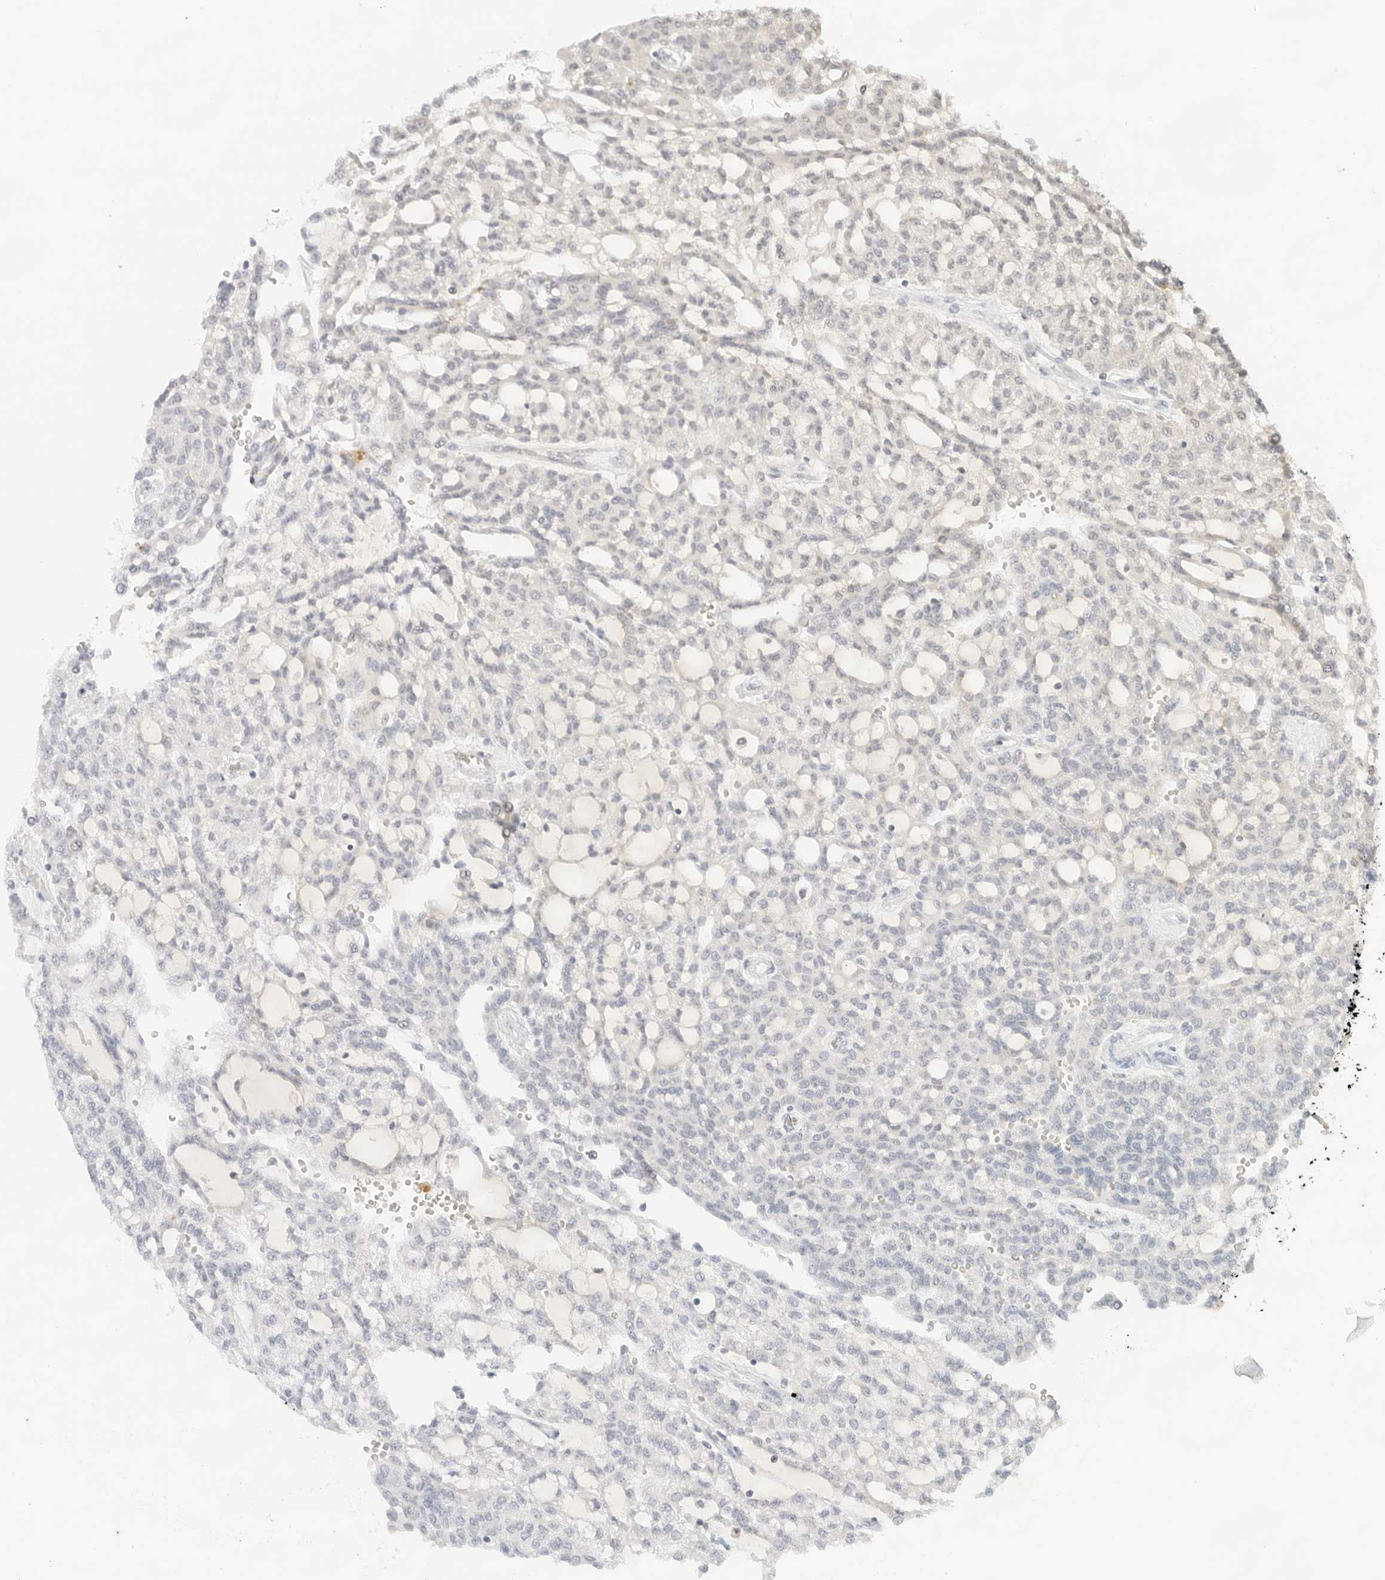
{"staining": {"intensity": "negative", "quantity": "none", "location": "none"}, "tissue": "renal cancer", "cell_type": "Tumor cells", "image_type": "cancer", "snomed": [{"axis": "morphology", "description": "Adenocarcinoma, NOS"}, {"axis": "topography", "description": "Kidney"}], "caption": "DAB immunohistochemical staining of adenocarcinoma (renal) reveals no significant positivity in tumor cells. Brightfield microscopy of immunohistochemistry stained with DAB (brown) and hematoxylin (blue), captured at high magnification.", "gene": "NEO1", "patient": {"sex": "male", "age": 63}}